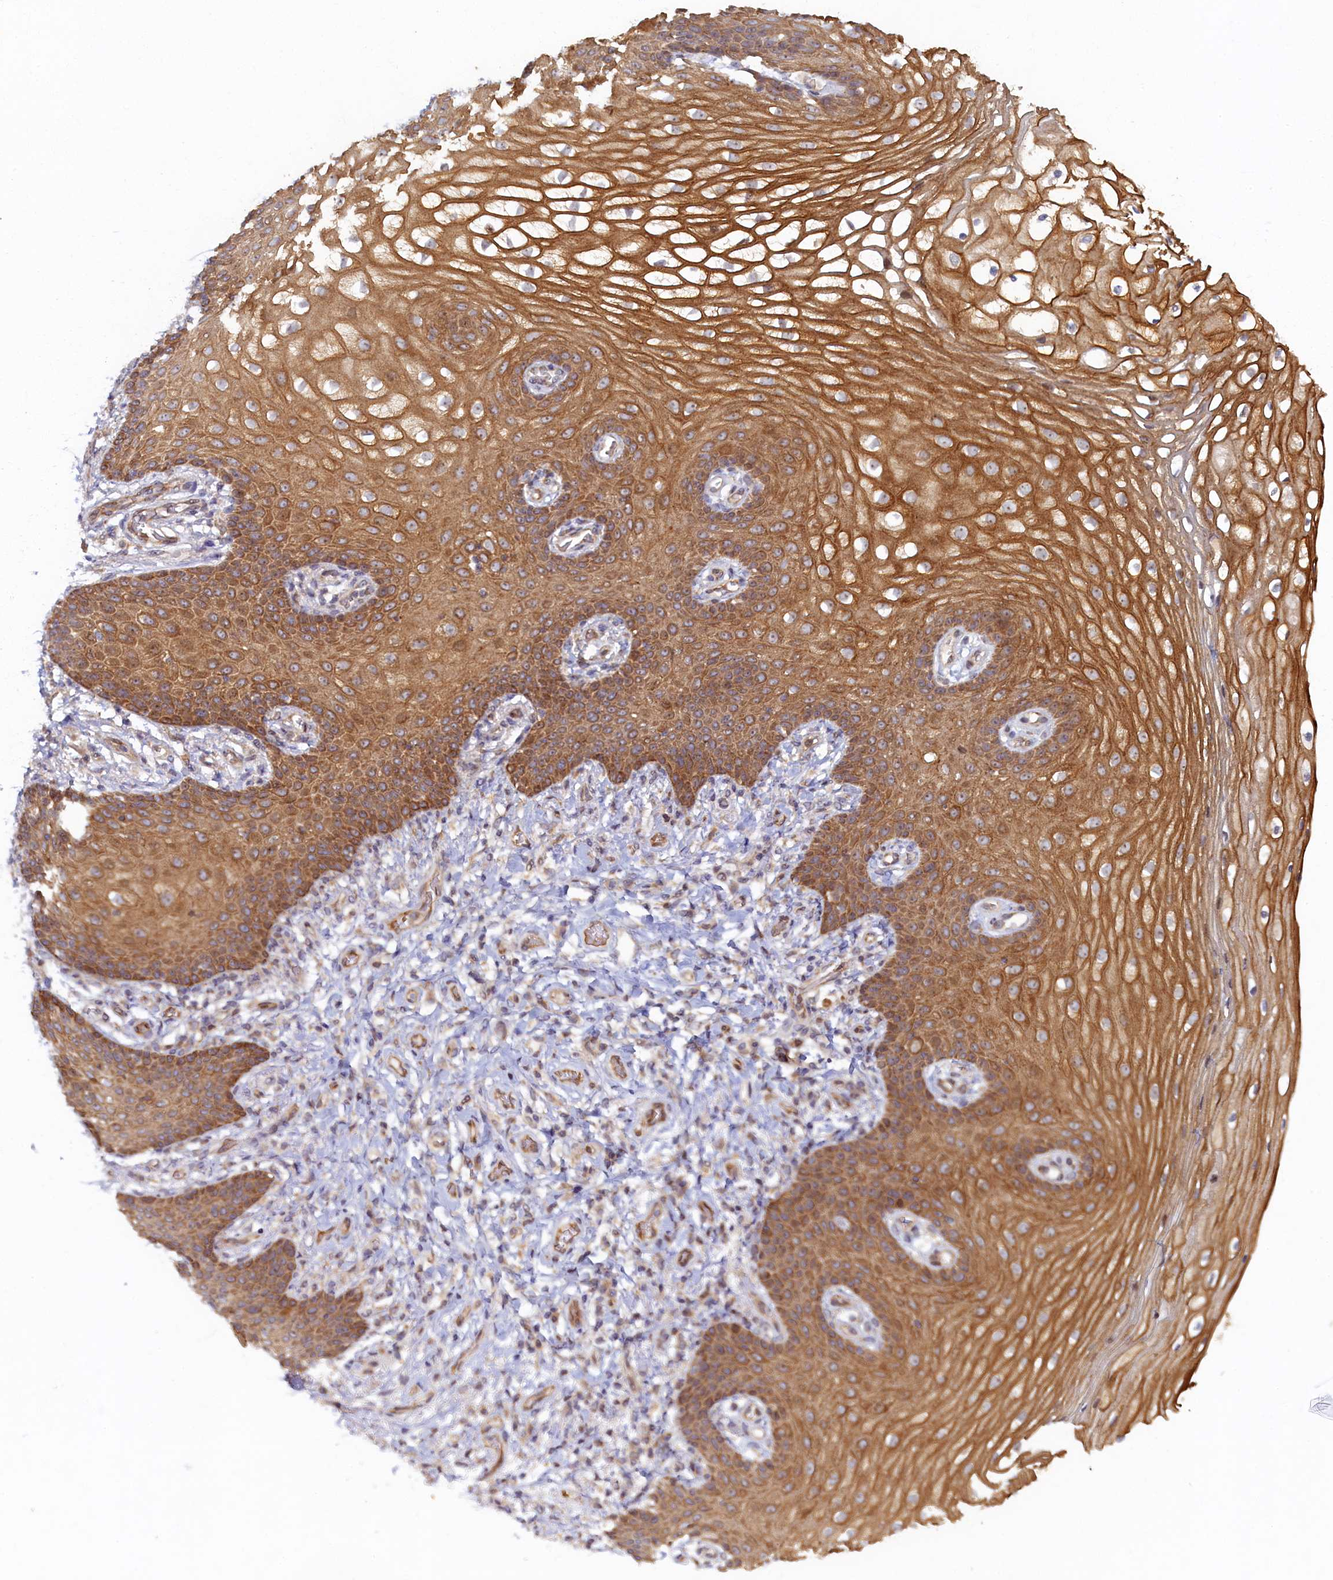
{"staining": {"intensity": "strong", "quantity": ">75%", "location": "cytoplasmic/membranous"}, "tissue": "vagina", "cell_type": "Squamous epithelial cells", "image_type": "normal", "snomed": [{"axis": "morphology", "description": "Normal tissue, NOS"}, {"axis": "topography", "description": "Vagina"}], "caption": "An image of vagina stained for a protein displays strong cytoplasmic/membranous brown staining in squamous epithelial cells.", "gene": "CEP20", "patient": {"sex": "female", "age": 60}}